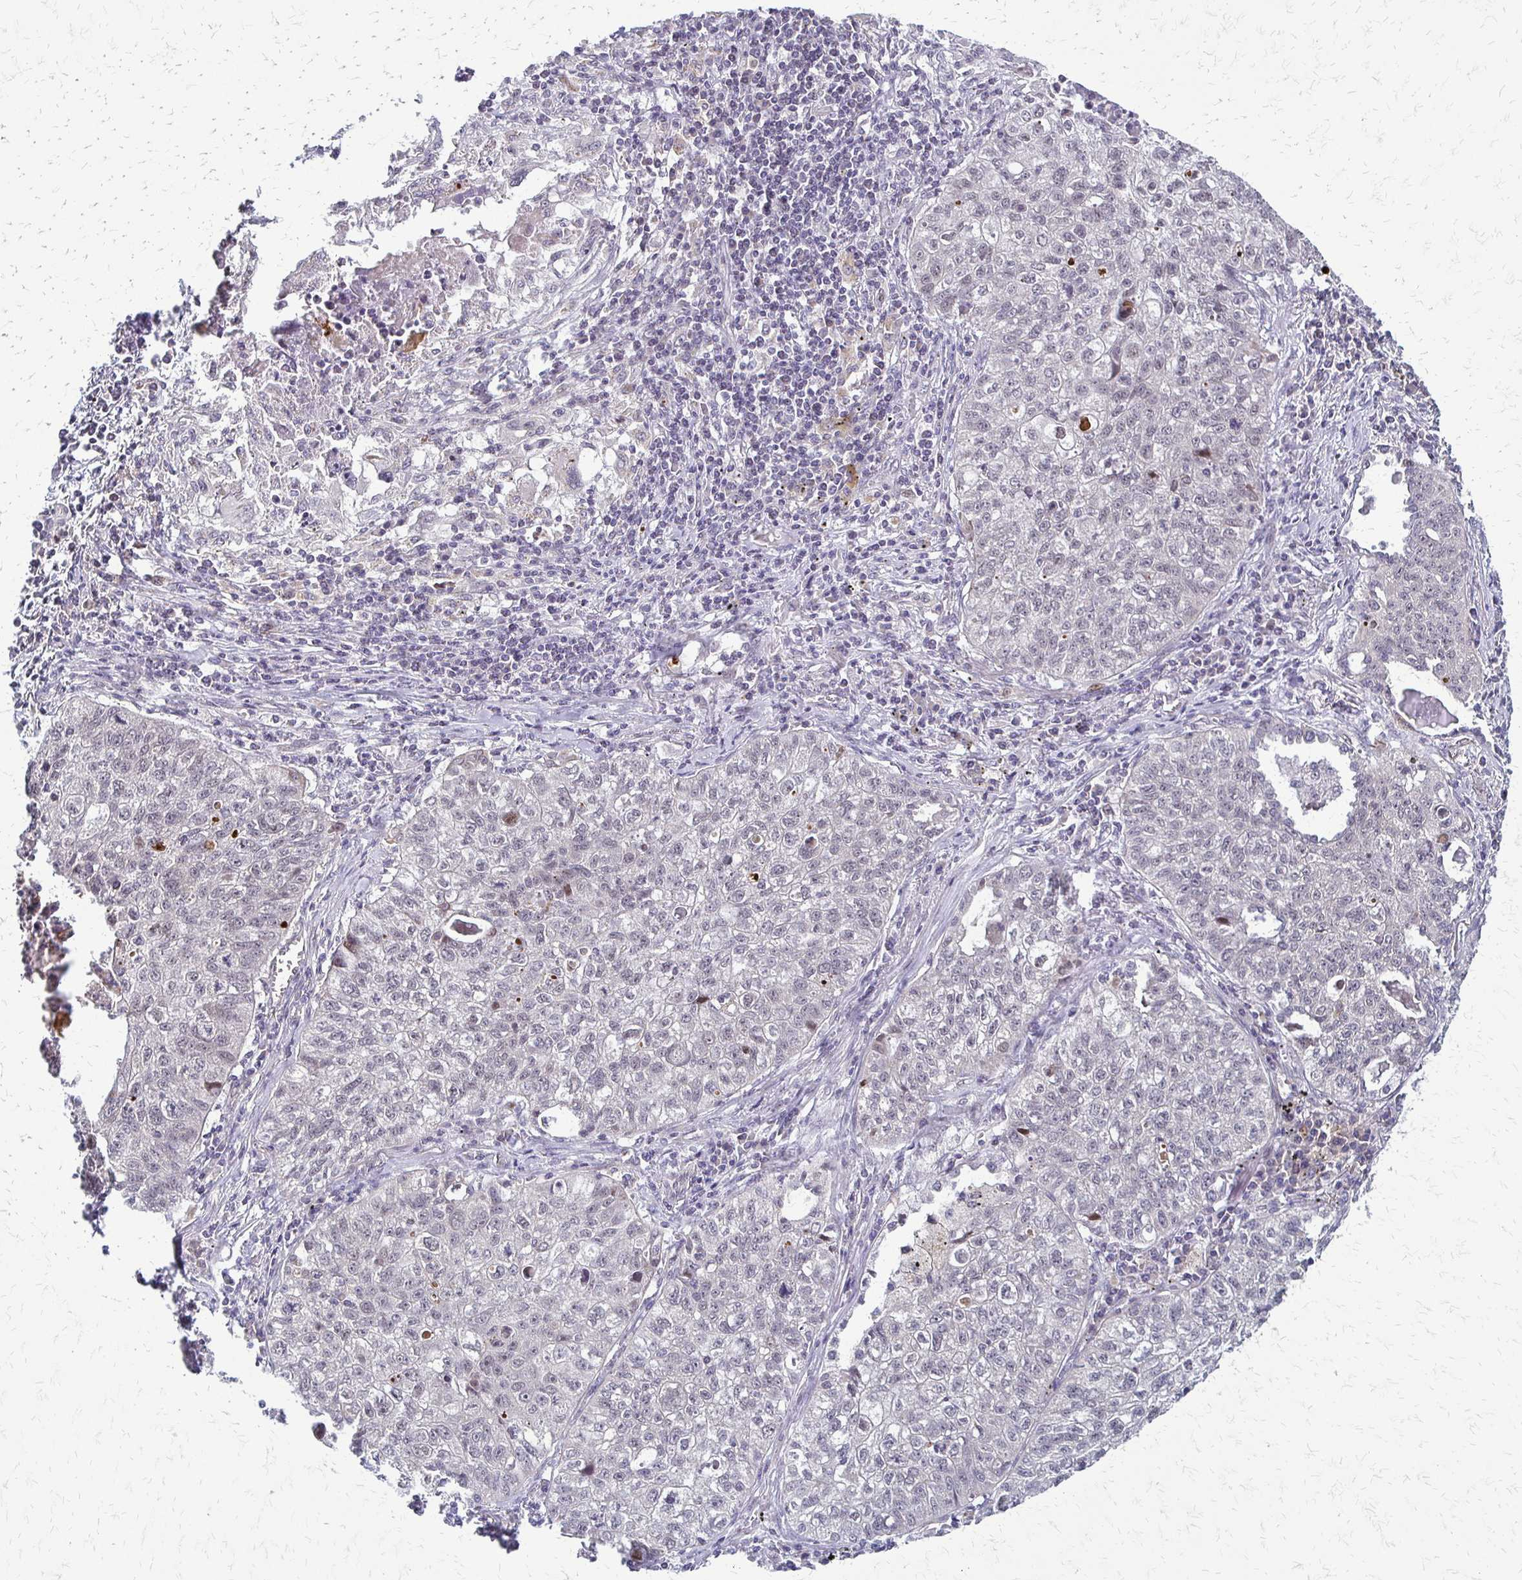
{"staining": {"intensity": "moderate", "quantity": "<25%", "location": "nuclear"}, "tissue": "lung cancer", "cell_type": "Tumor cells", "image_type": "cancer", "snomed": [{"axis": "morphology", "description": "Normal morphology"}, {"axis": "morphology", "description": "Aneuploidy"}, {"axis": "morphology", "description": "Squamous cell carcinoma, NOS"}, {"axis": "topography", "description": "Lymph node"}, {"axis": "topography", "description": "Lung"}], "caption": "DAB immunohistochemical staining of lung cancer displays moderate nuclear protein staining in about <25% of tumor cells.", "gene": "TRIR", "patient": {"sex": "female", "age": 76}}